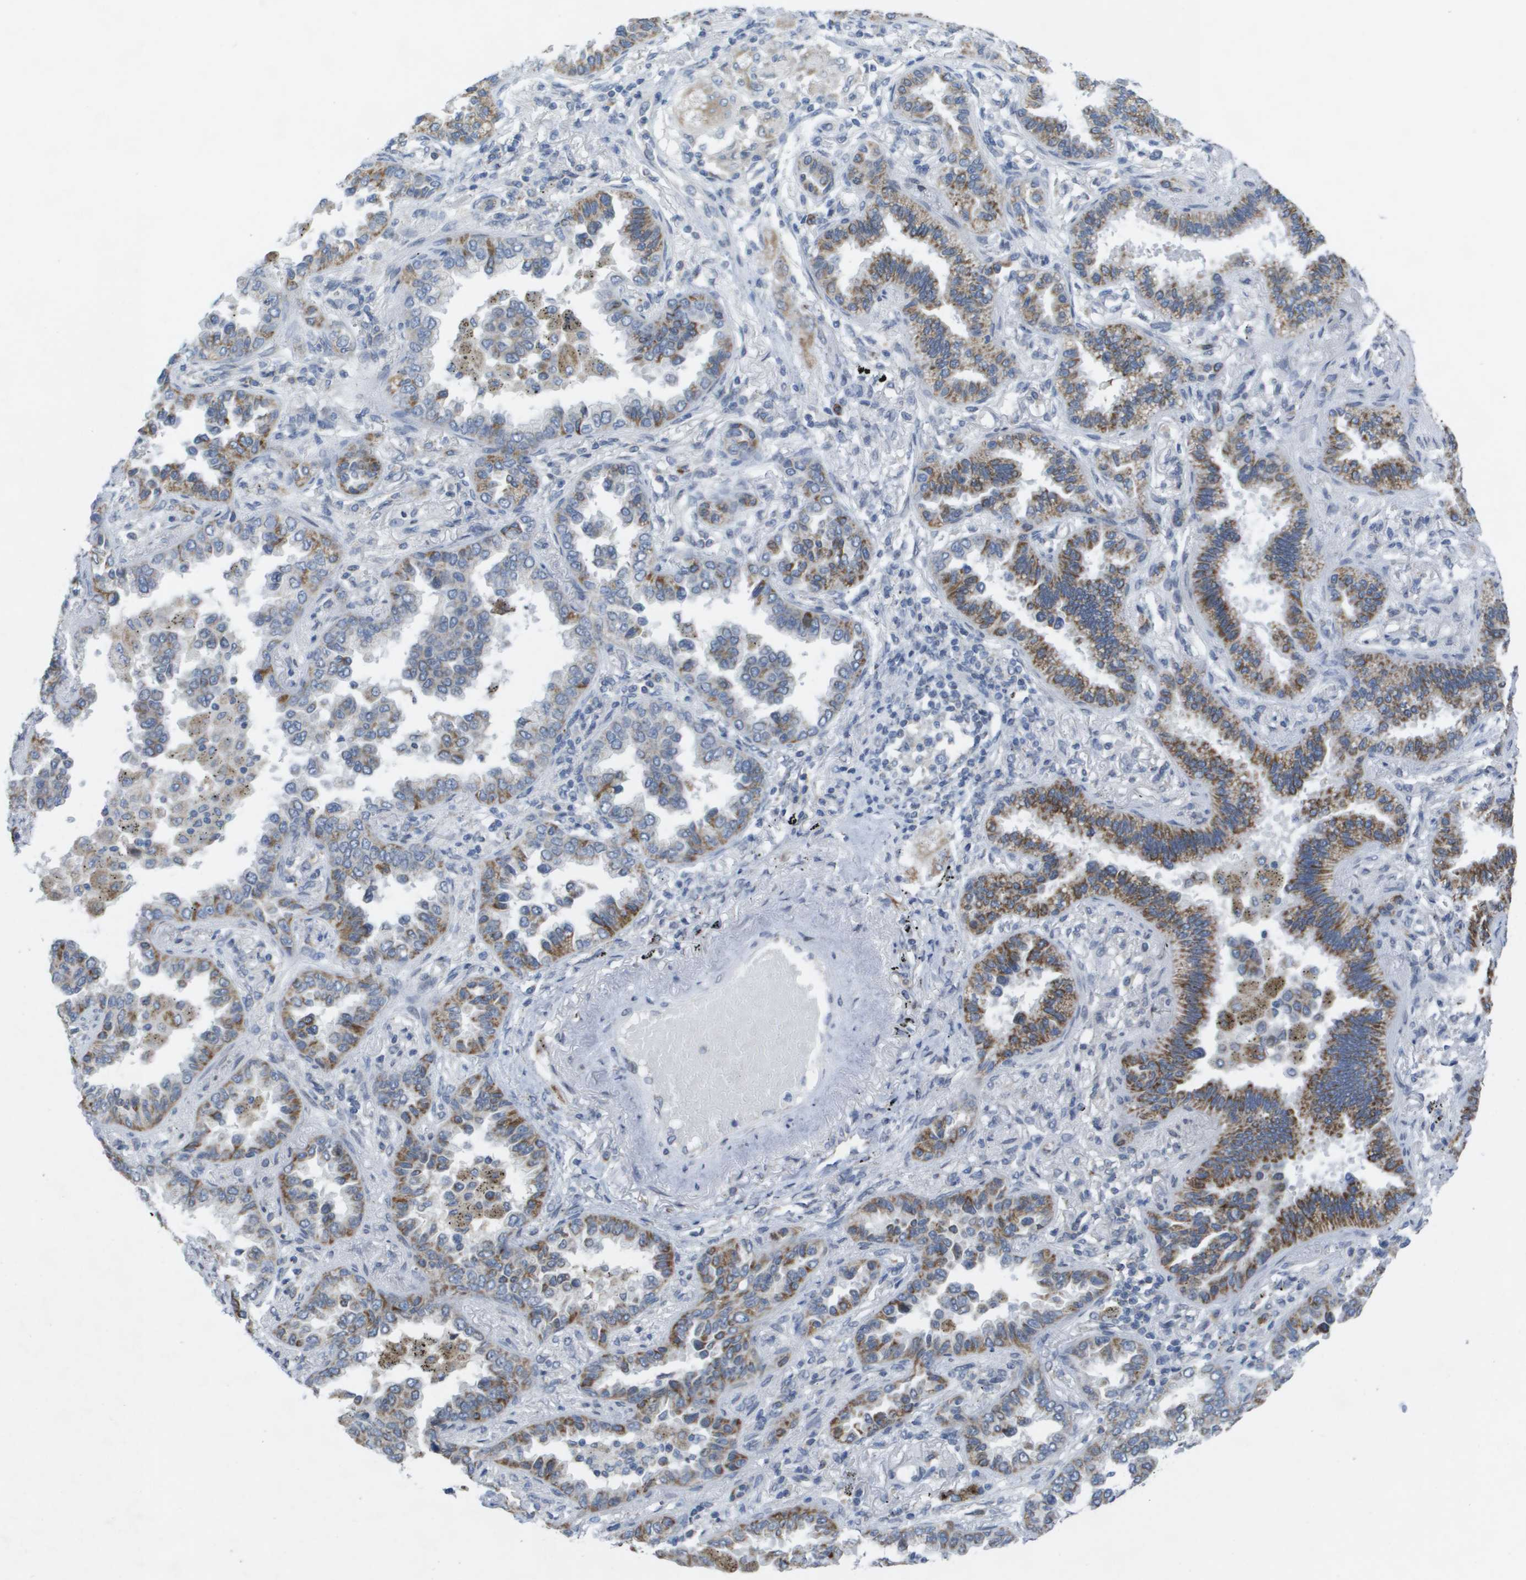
{"staining": {"intensity": "moderate", "quantity": ">75%", "location": "cytoplasmic/membranous"}, "tissue": "lung cancer", "cell_type": "Tumor cells", "image_type": "cancer", "snomed": [{"axis": "morphology", "description": "Normal tissue, NOS"}, {"axis": "morphology", "description": "Adenocarcinoma, NOS"}, {"axis": "topography", "description": "Lung"}], "caption": "Immunohistochemistry (IHC) of human lung cancer reveals medium levels of moderate cytoplasmic/membranous staining in about >75% of tumor cells.", "gene": "TMEM223", "patient": {"sex": "male", "age": 59}}